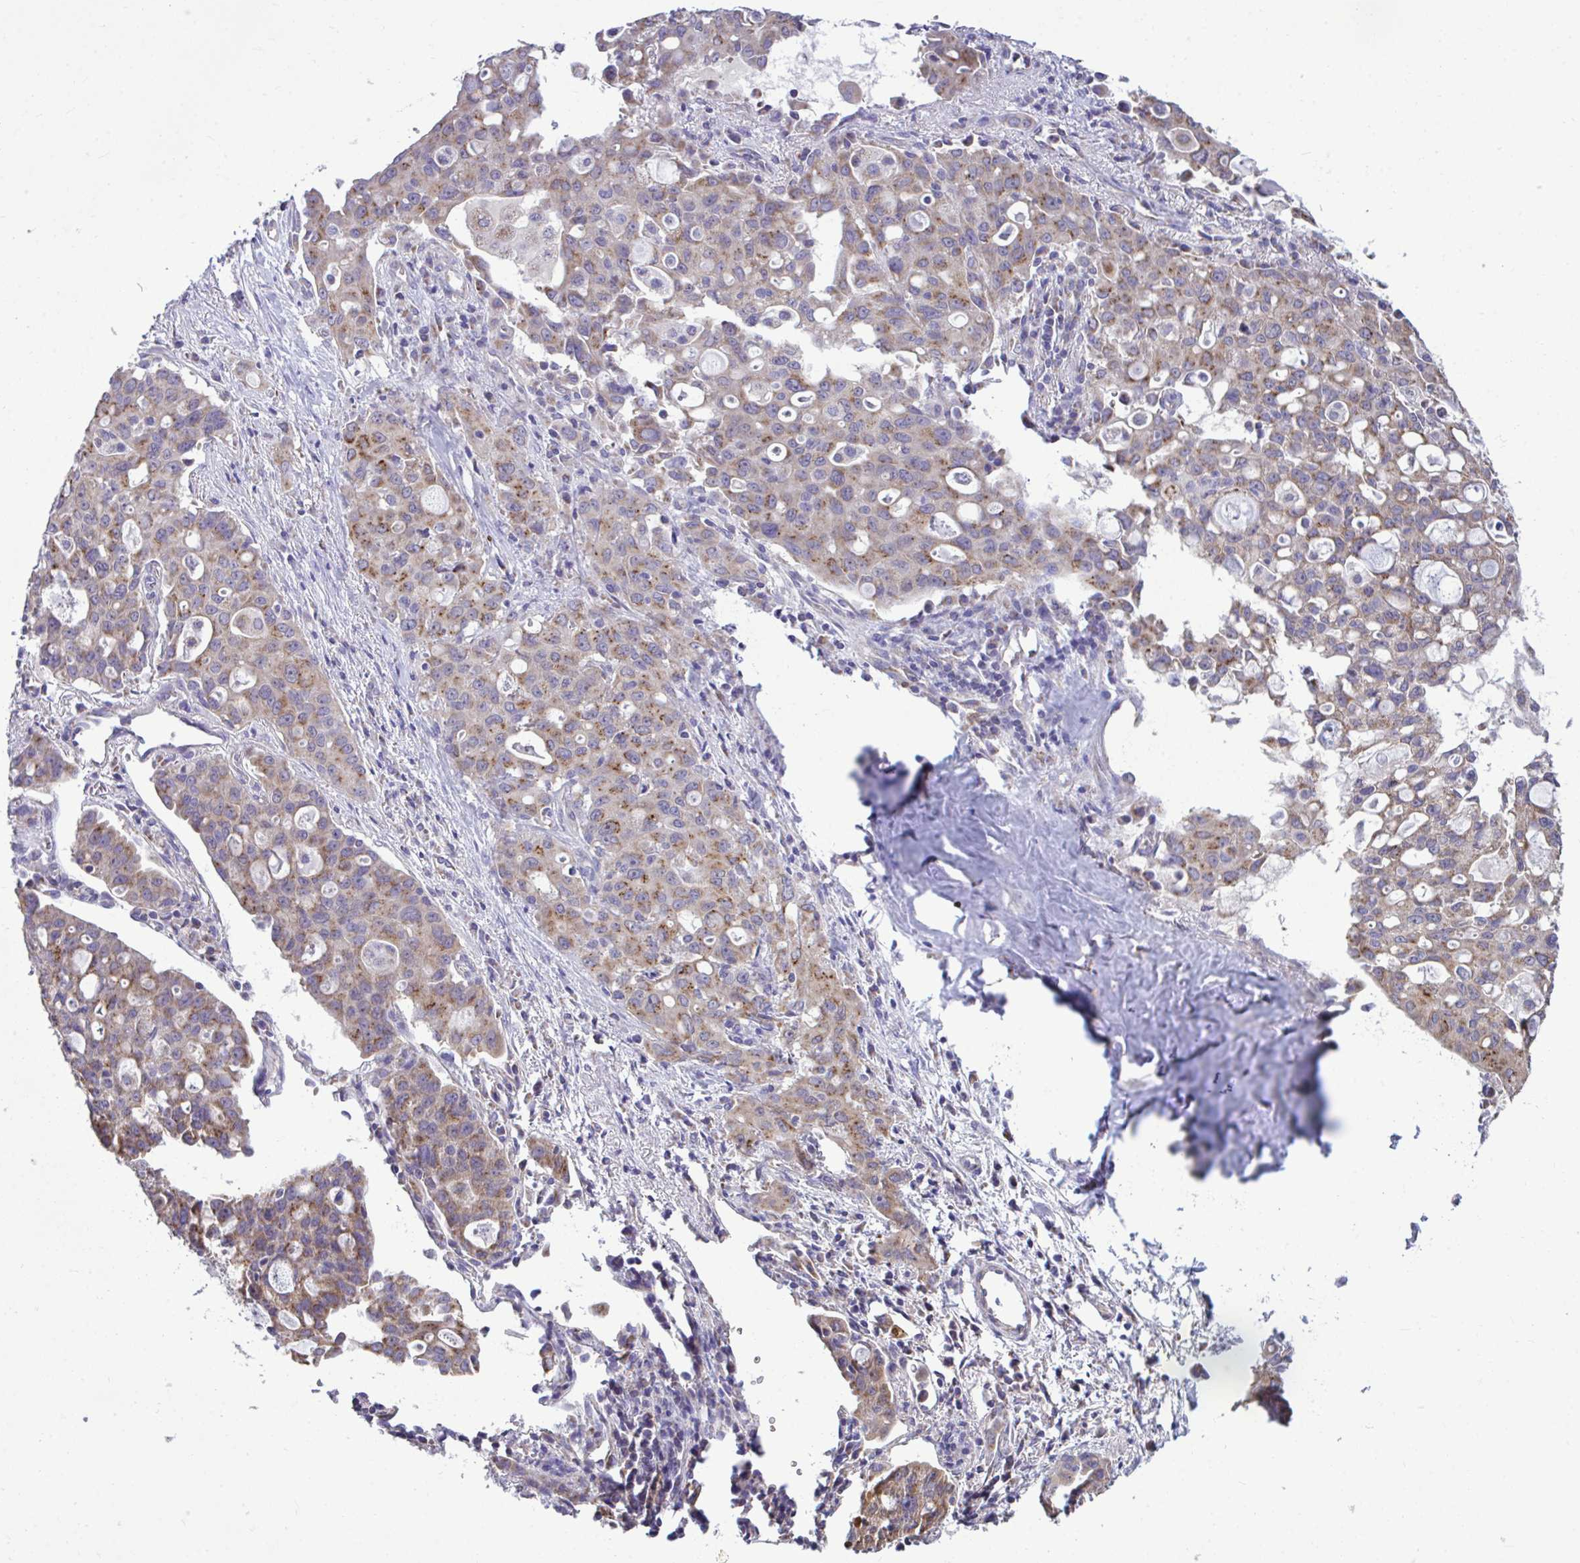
{"staining": {"intensity": "moderate", "quantity": ">75%", "location": "cytoplasmic/membranous"}, "tissue": "lung cancer", "cell_type": "Tumor cells", "image_type": "cancer", "snomed": [{"axis": "morphology", "description": "Adenocarcinoma, NOS"}, {"axis": "topography", "description": "Lung"}], "caption": "IHC of human lung adenocarcinoma displays medium levels of moderate cytoplasmic/membranous expression in about >75% of tumor cells. The staining was performed using DAB, with brown indicating positive protein expression. Nuclei are stained blue with hematoxylin.", "gene": "SARS2", "patient": {"sex": "female", "age": 44}}